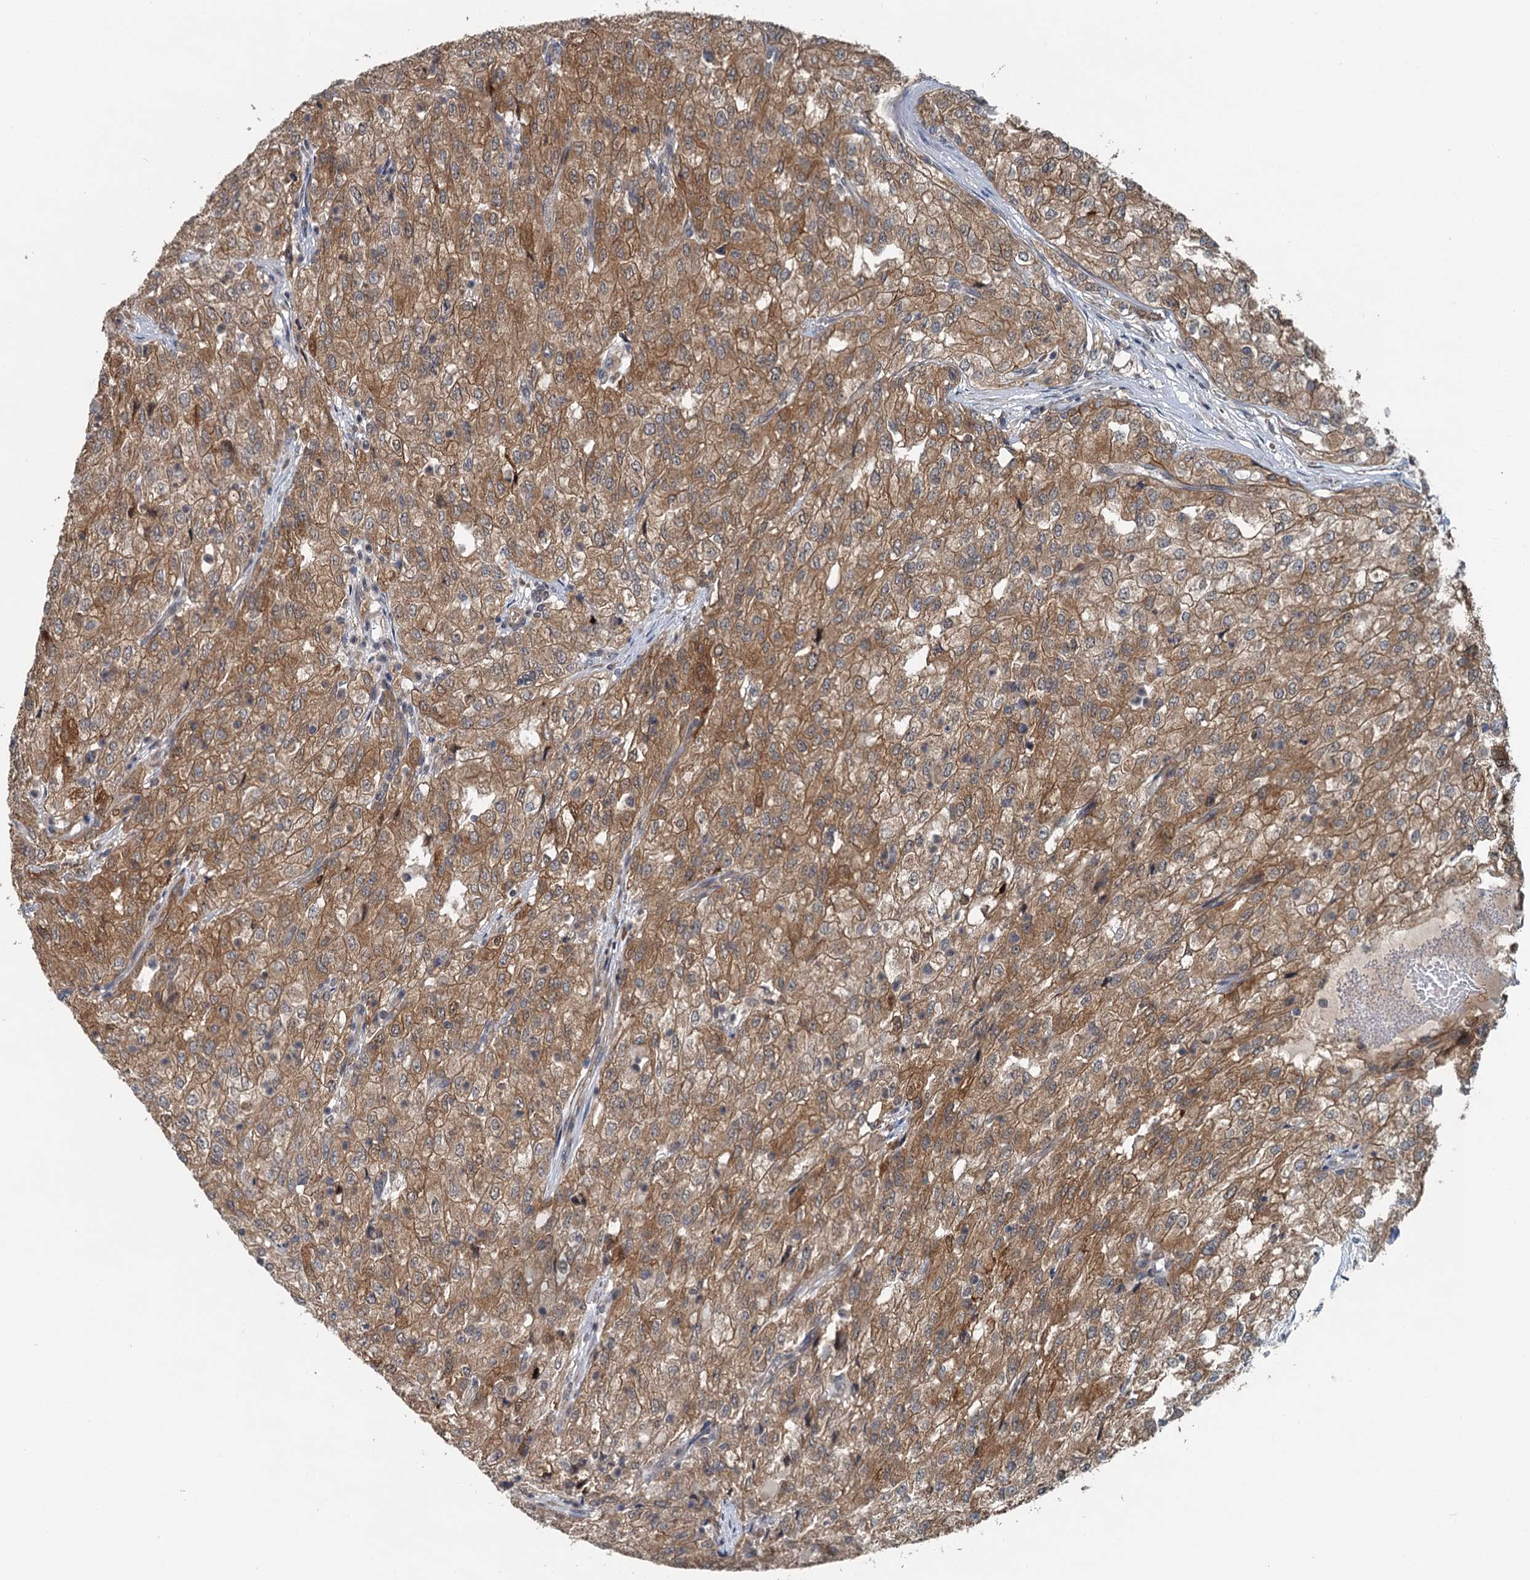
{"staining": {"intensity": "moderate", "quantity": ">75%", "location": "cytoplasmic/membranous"}, "tissue": "renal cancer", "cell_type": "Tumor cells", "image_type": "cancer", "snomed": [{"axis": "morphology", "description": "Adenocarcinoma, NOS"}, {"axis": "topography", "description": "Kidney"}], "caption": "Renal adenocarcinoma stained for a protein (brown) demonstrates moderate cytoplasmic/membranous positive positivity in about >75% of tumor cells.", "gene": "LRRK2", "patient": {"sex": "female", "age": 54}}